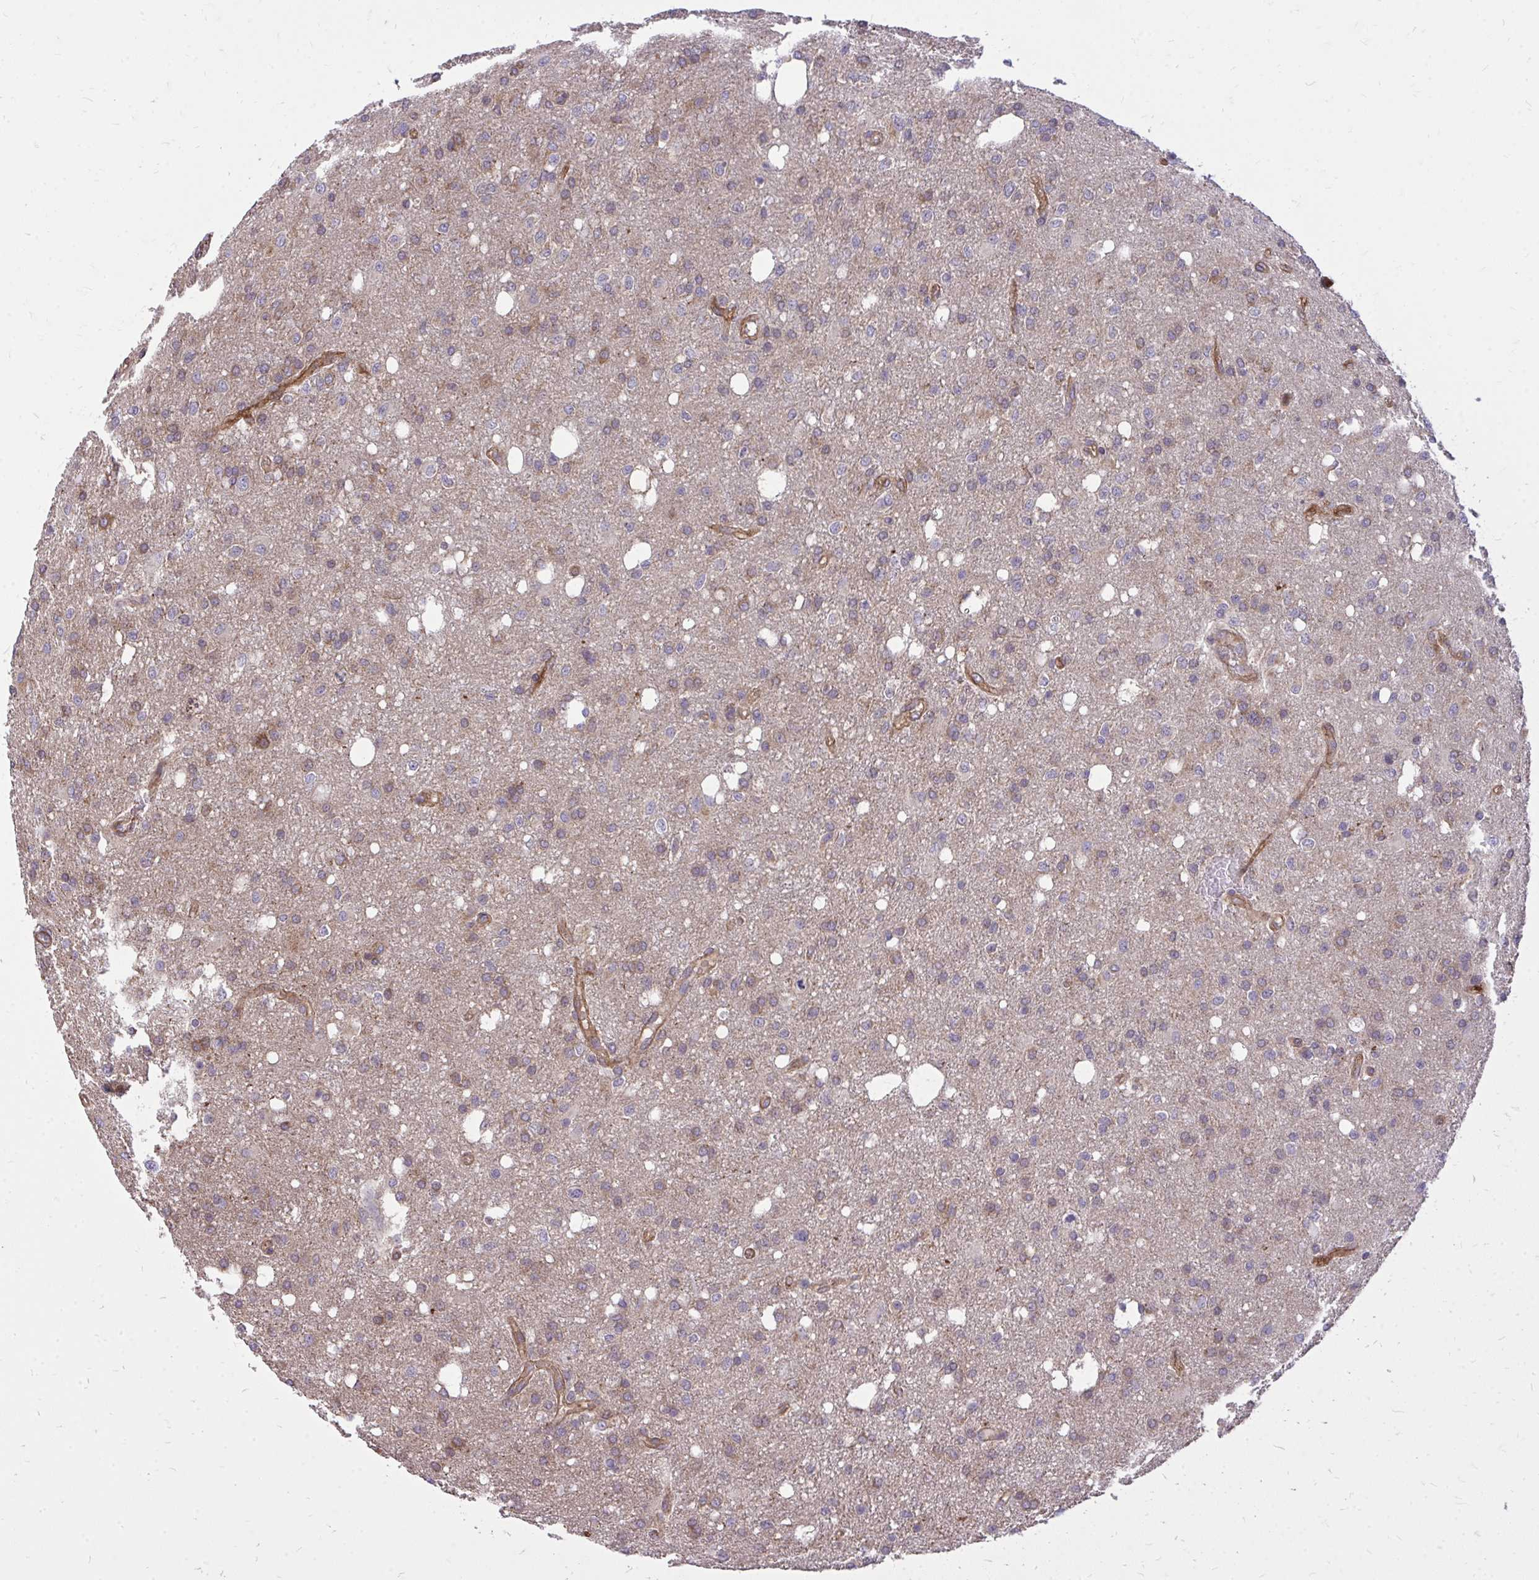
{"staining": {"intensity": "weak", "quantity": "<25%", "location": "cytoplasmic/membranous"}, "tissue": "glioma", "cell_type": "Tumor cells", "image_type": "cancer", "snomed": [{"axis": "morphology", "description": "Glioma, malignant, Low grade"}, {"axis": "topography", "description": "Brain"}], "caption": "Image shows no protein positivity in tumor cells of glioma tissue.", "gene": "SLC7A5", "patient": {"sex": "female", "age": 58}}